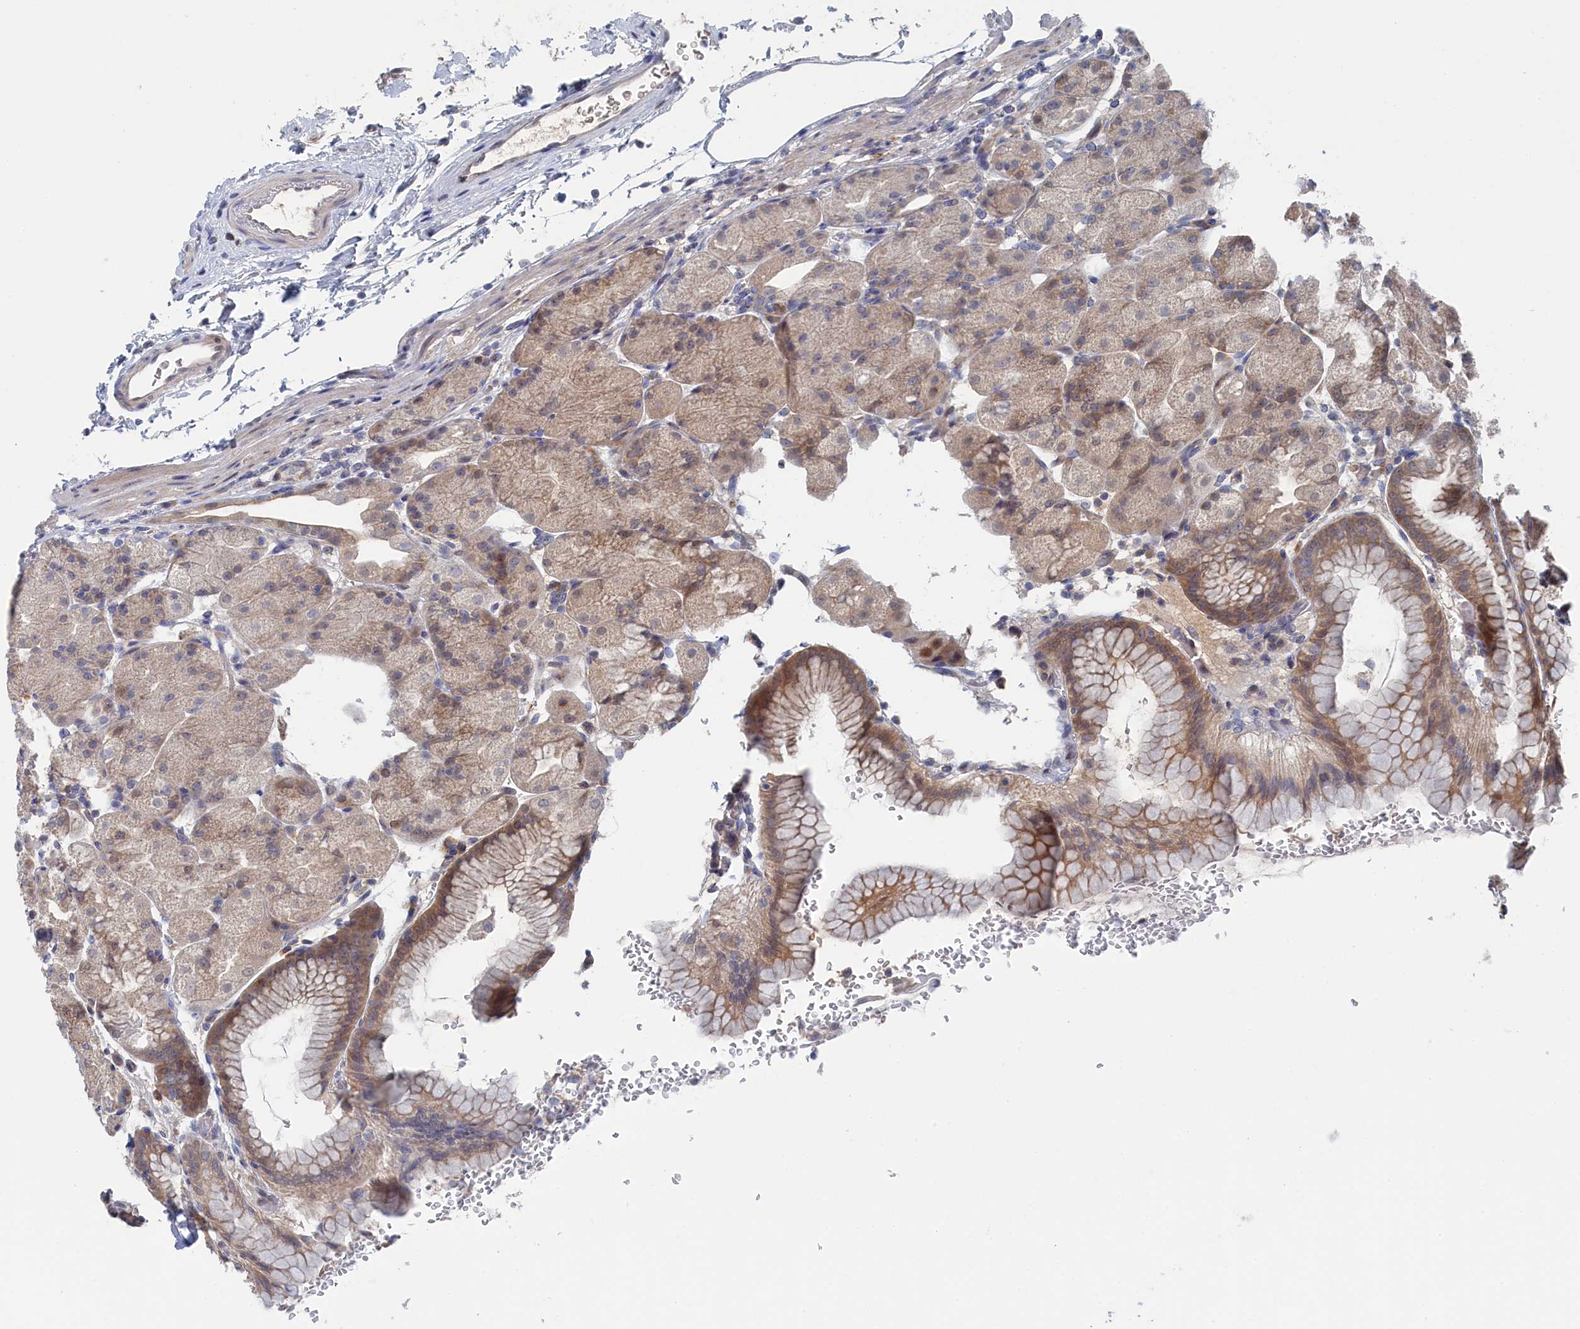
{"staining": {"intensity": "moderate", "quantity": "<25%", "location": "cytoplasmic/membranous"}, "tissue": "stomach", "cell_type": "Glandular cells", "image_type": "normal", "snomed": [{"axis": "morphology", "description": "Normal tissue, NOS"}, {"axis": "topography", "description": "Stomach, upper"}, {"axis": "topography", "description": "Stomach, lower"}], "caption": "Protein staining of benign stomach shows moderate cytoplasmic/membranous expression in about <25% of glandular cells. (brown staining indicates protein expression, while blue staining denotes nuclei).", "gene": "IRGQ", "patient": {"sex": "male", "age": 62}}